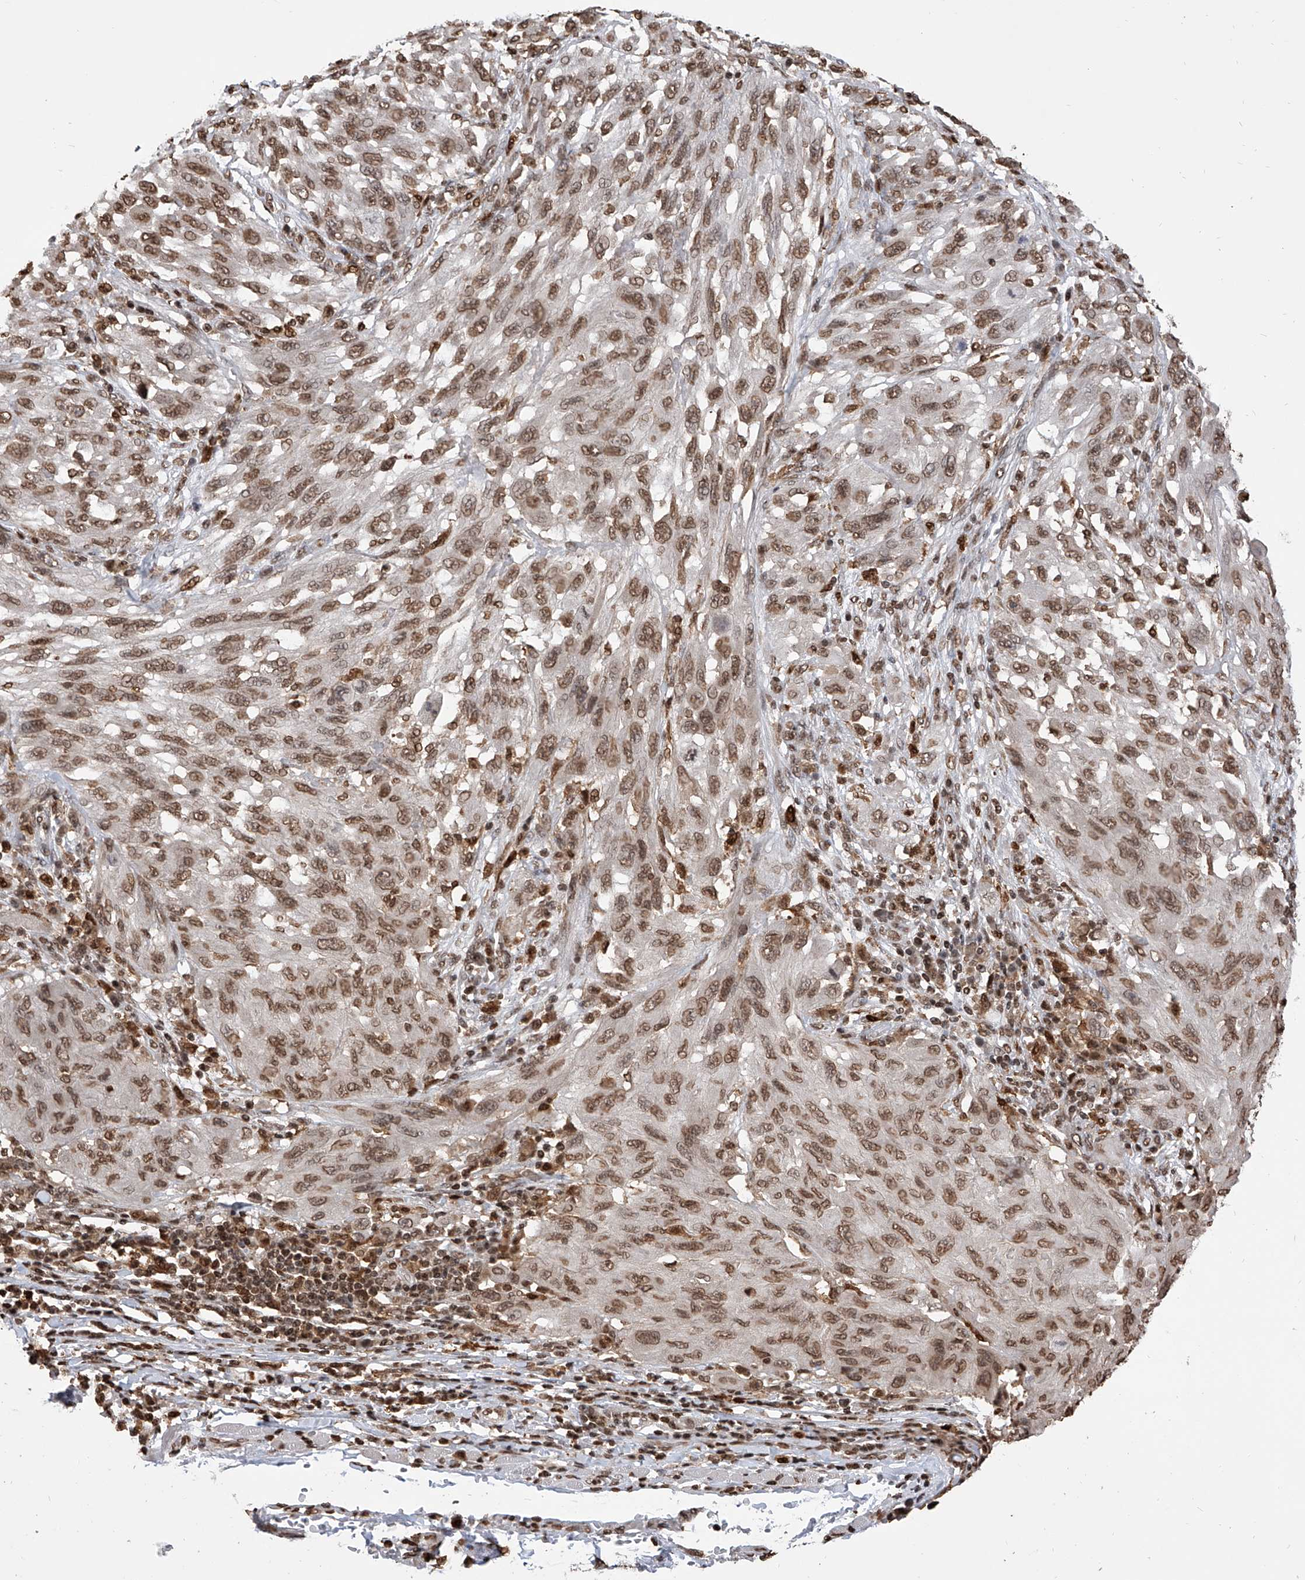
{"staining": {"intensity": "moderate", "quantity": ">75%", "location": "nuclear"}, "tissue": "melanoma", "cell_type": "Tumor cells", "image_type": "cancer", "snomed": [{"axis": "morphology", "description": "Malignant melanoma, NOS"}, {"axis": "topography", "description": "Skin"}], "caption": "Immunohistochemical staining of malignant melanoma reveals medium levels of moderate nuclear protein positivity in about >75% of tumor cells.", "gene": "CFAP410", "patient": {"sex": "female", "age": 91}}